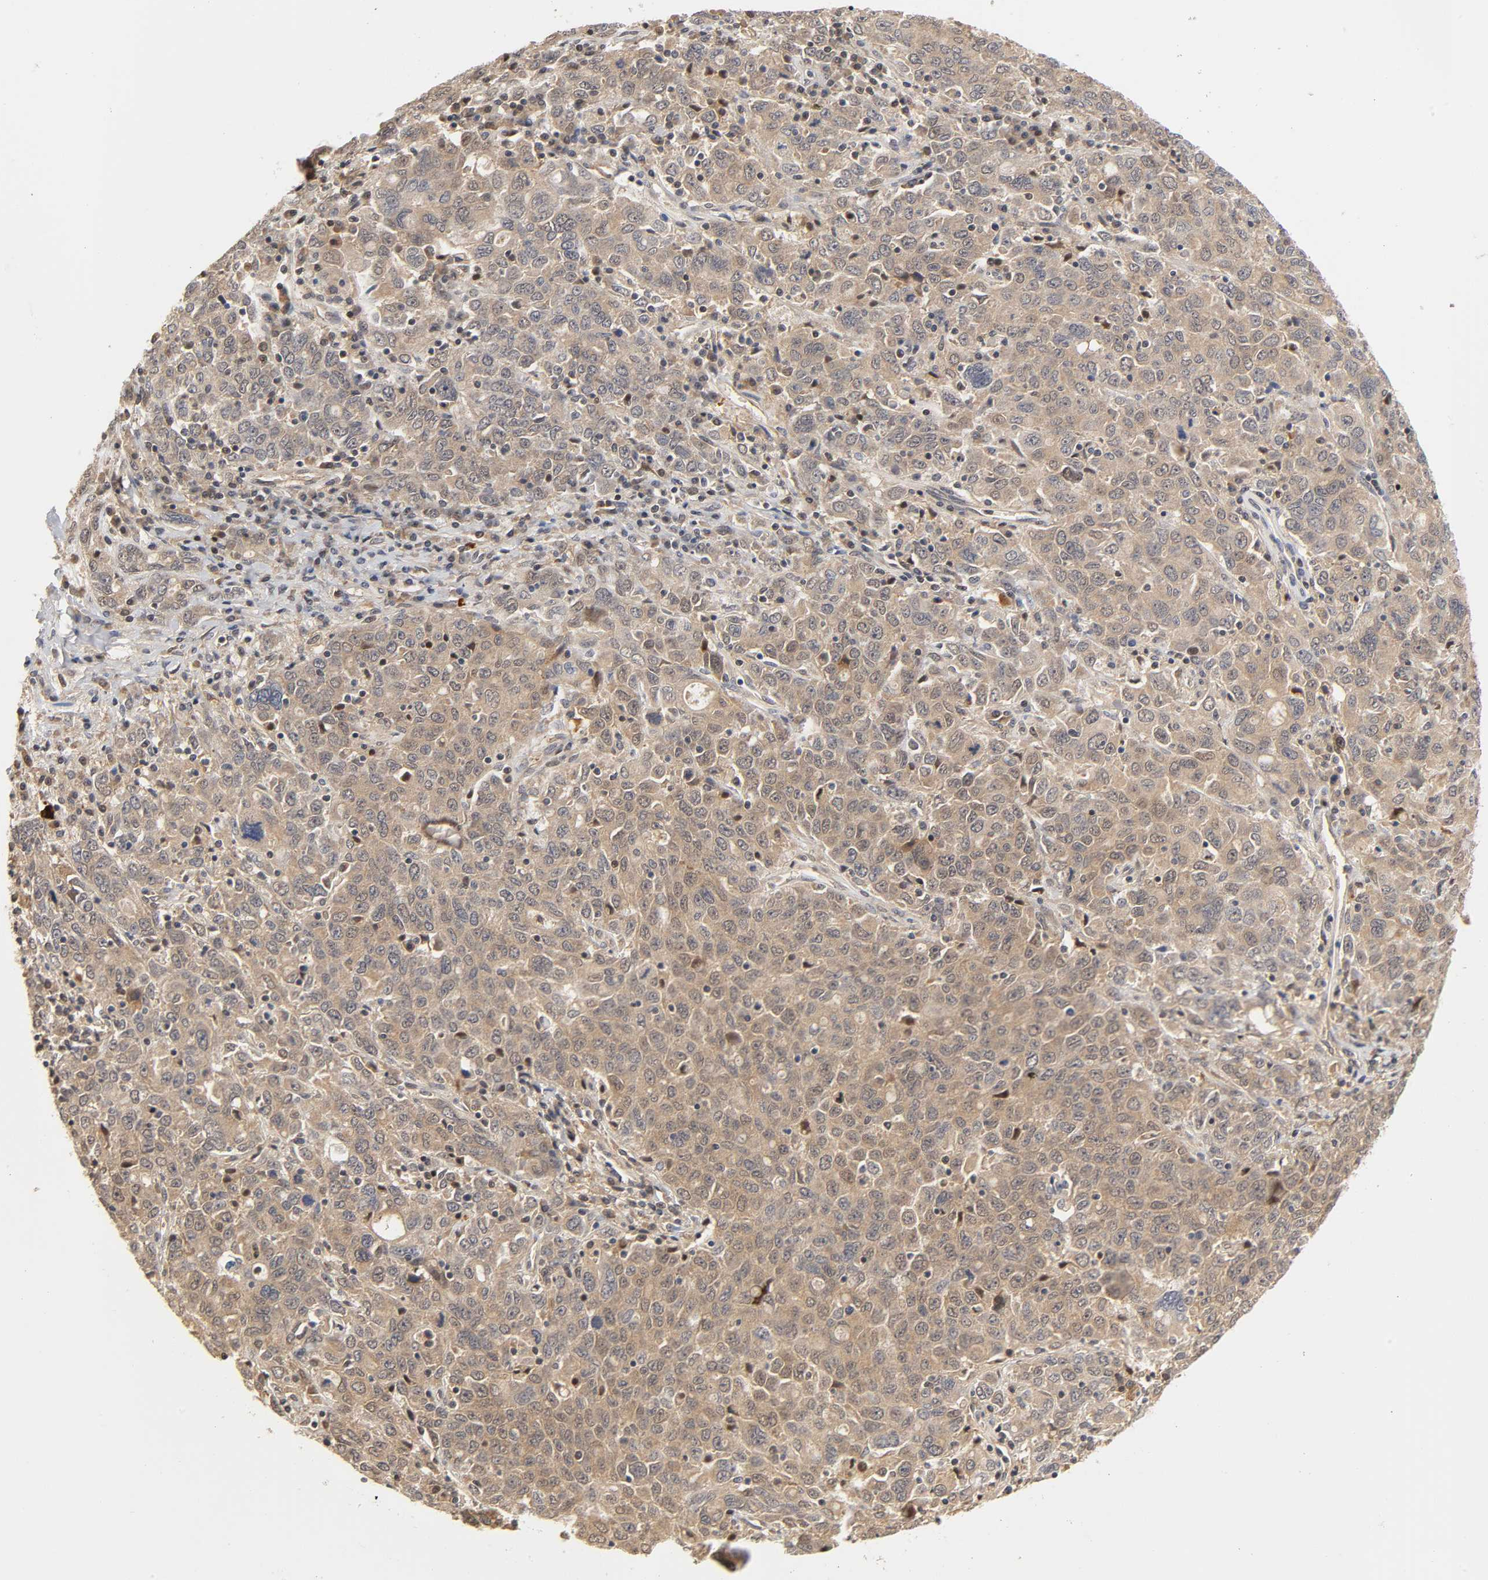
{"staining": {"intensity": "weak", "quantity": ">75%", "location": "cytoplasmic/membranous"}, "tissue": "ovarian cancer", "cell_type": "Tumor cells", "image_type": "cancer", "snomed": [{"axis": "morphology", "description": "Carcinoma, endometroid"}, {"axis": "topography", "description": "Ovary"}], "caption": "Protein staining shows weak cytoplasmic/membranous positivity in approximately >75% of tumor cells in ovarian endometroid carcinoma.", "gene": "PDE5A", "patient": {"sex": "female", "age": 62}}